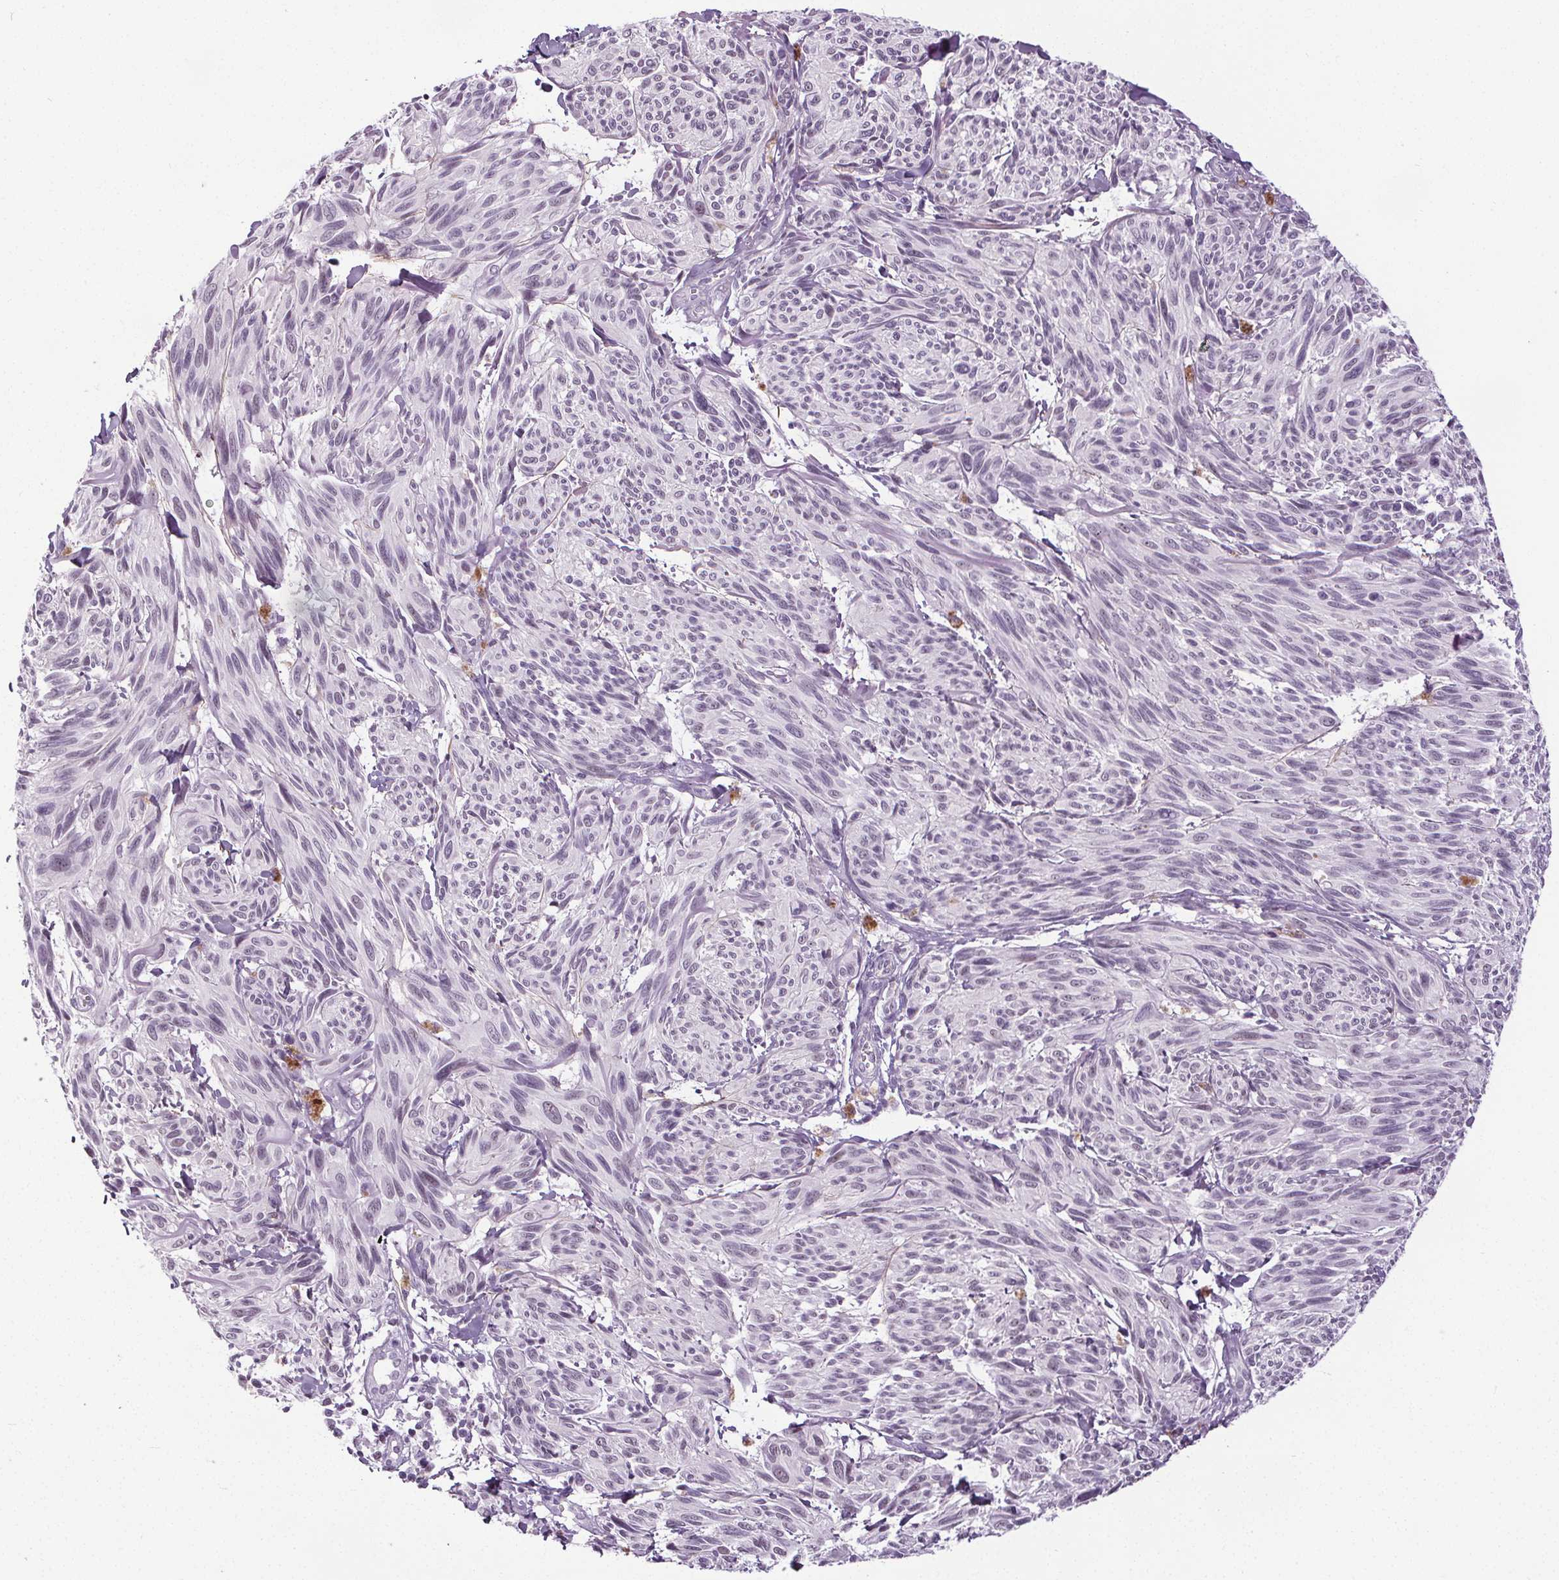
{"staining": {"intensity": "negative", "quantity": "none", "location": "none"}, "tissue": "melanoma", "cell_type": "Tumor cells", "image_type": "cancer", "snomed": [{"axis": "morphology", "description": "Malignant melanoma, NOS"}, {"axis": "topography", "description": "Skin"}], "caption": "The immunohistochemistry micrograph has no significant expression in tumor cells of malignant melanoma tissue. The staining was performed using DAB to visualize the protein expression in brown, while the nuclei were stained in blue with hematoxylin (Magnification: 20x).", "gene": "TMEM240", "patient": {"sex": "male", "age": 79}}